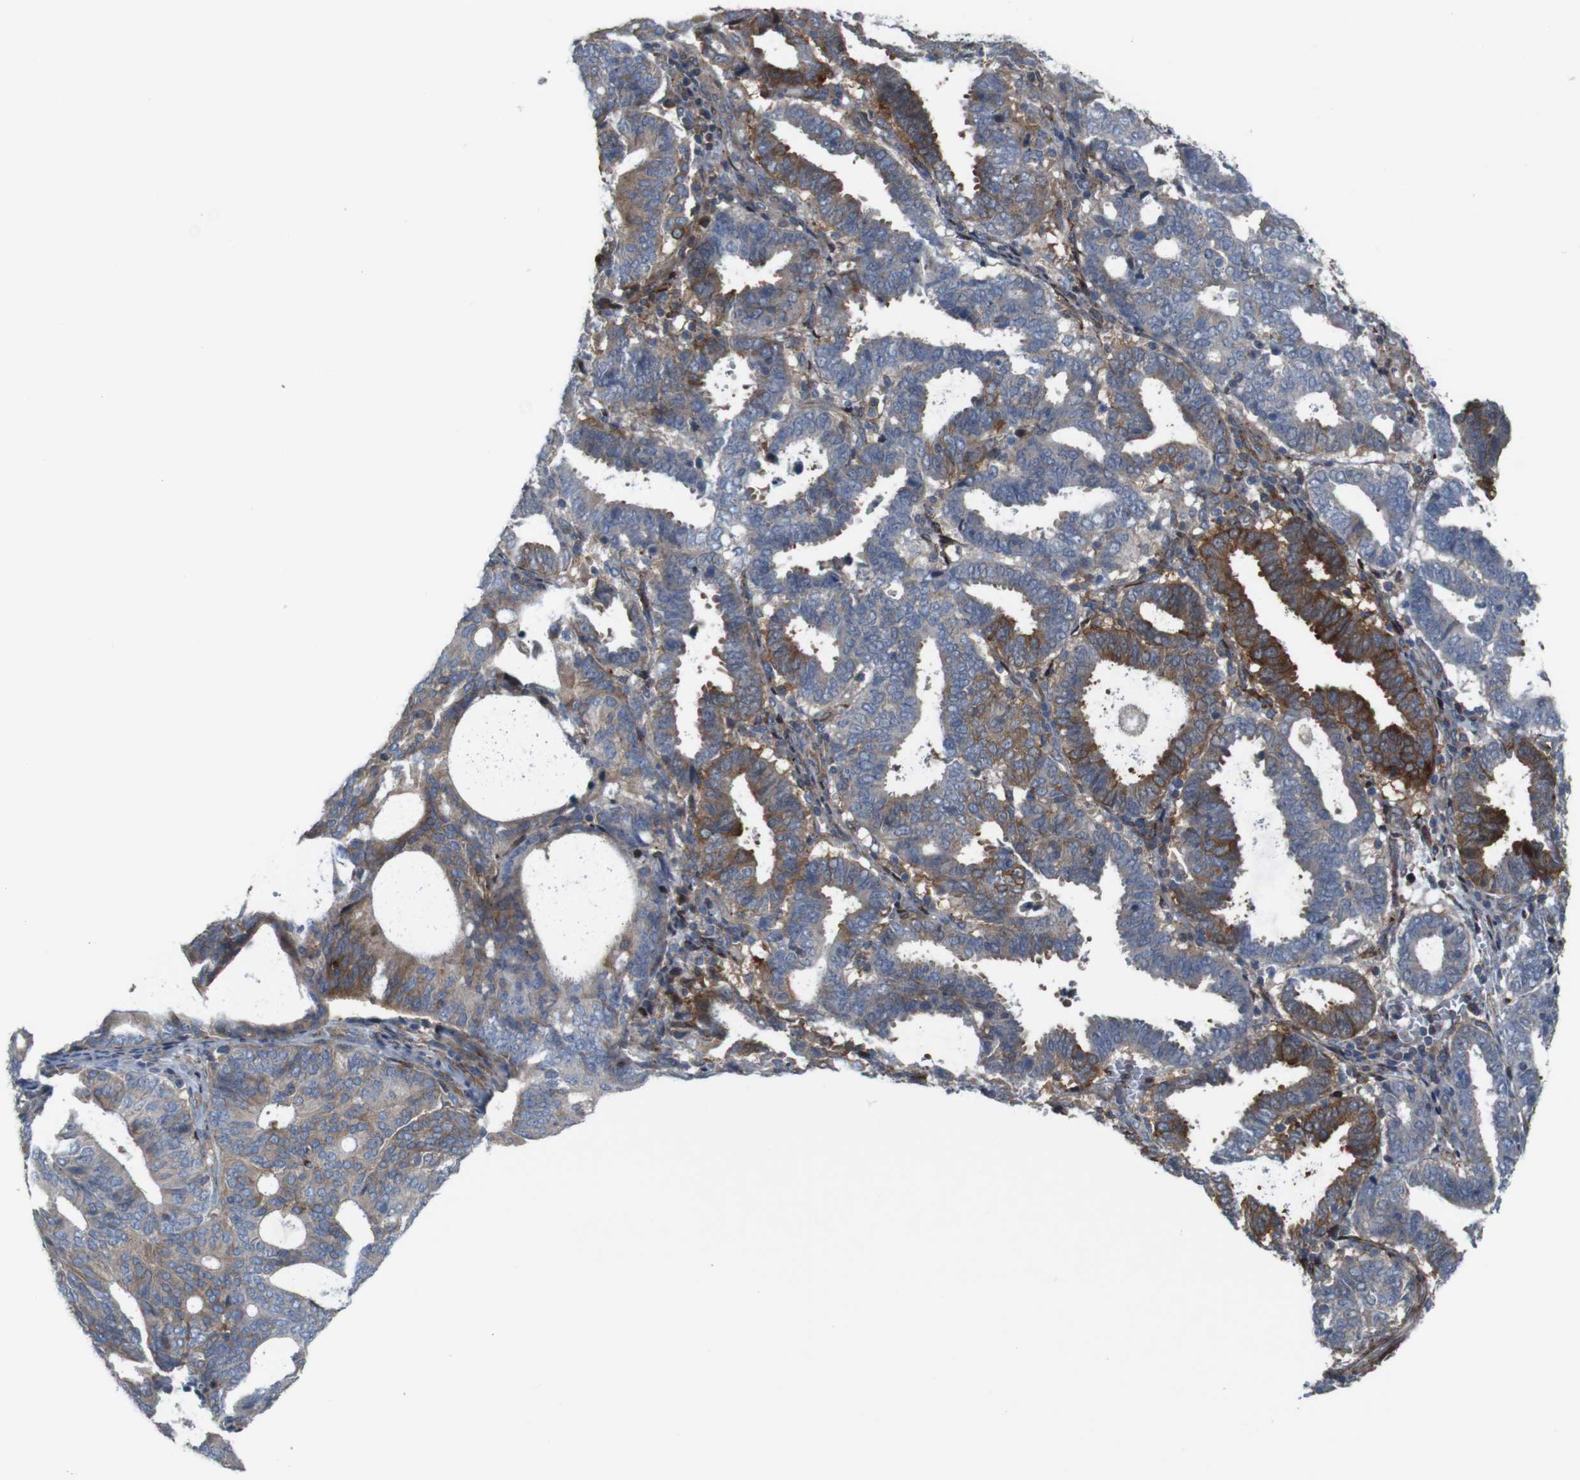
{"staining": {"intensity": "strong", "quantity": "<25%", "location": "cytoplasmic/membranous"}, "tissue": "endometrial cancer", "cell_type": "Tumor cells", "image_type": "cancer", "snomed": [{"axis": "morphology", "description": "Adenocarcinoma, NOS"}, {"axis": "topography", "description": "Uterus"}], "caption": "Immunohistochemical staining of endometrial cancer displays medium levels of strong cytoplasmic/membranous protein expression in about <25% of tumor cells.", "gene": "PCOLCE2", "patient": {"sex": "female", "age": 83}}